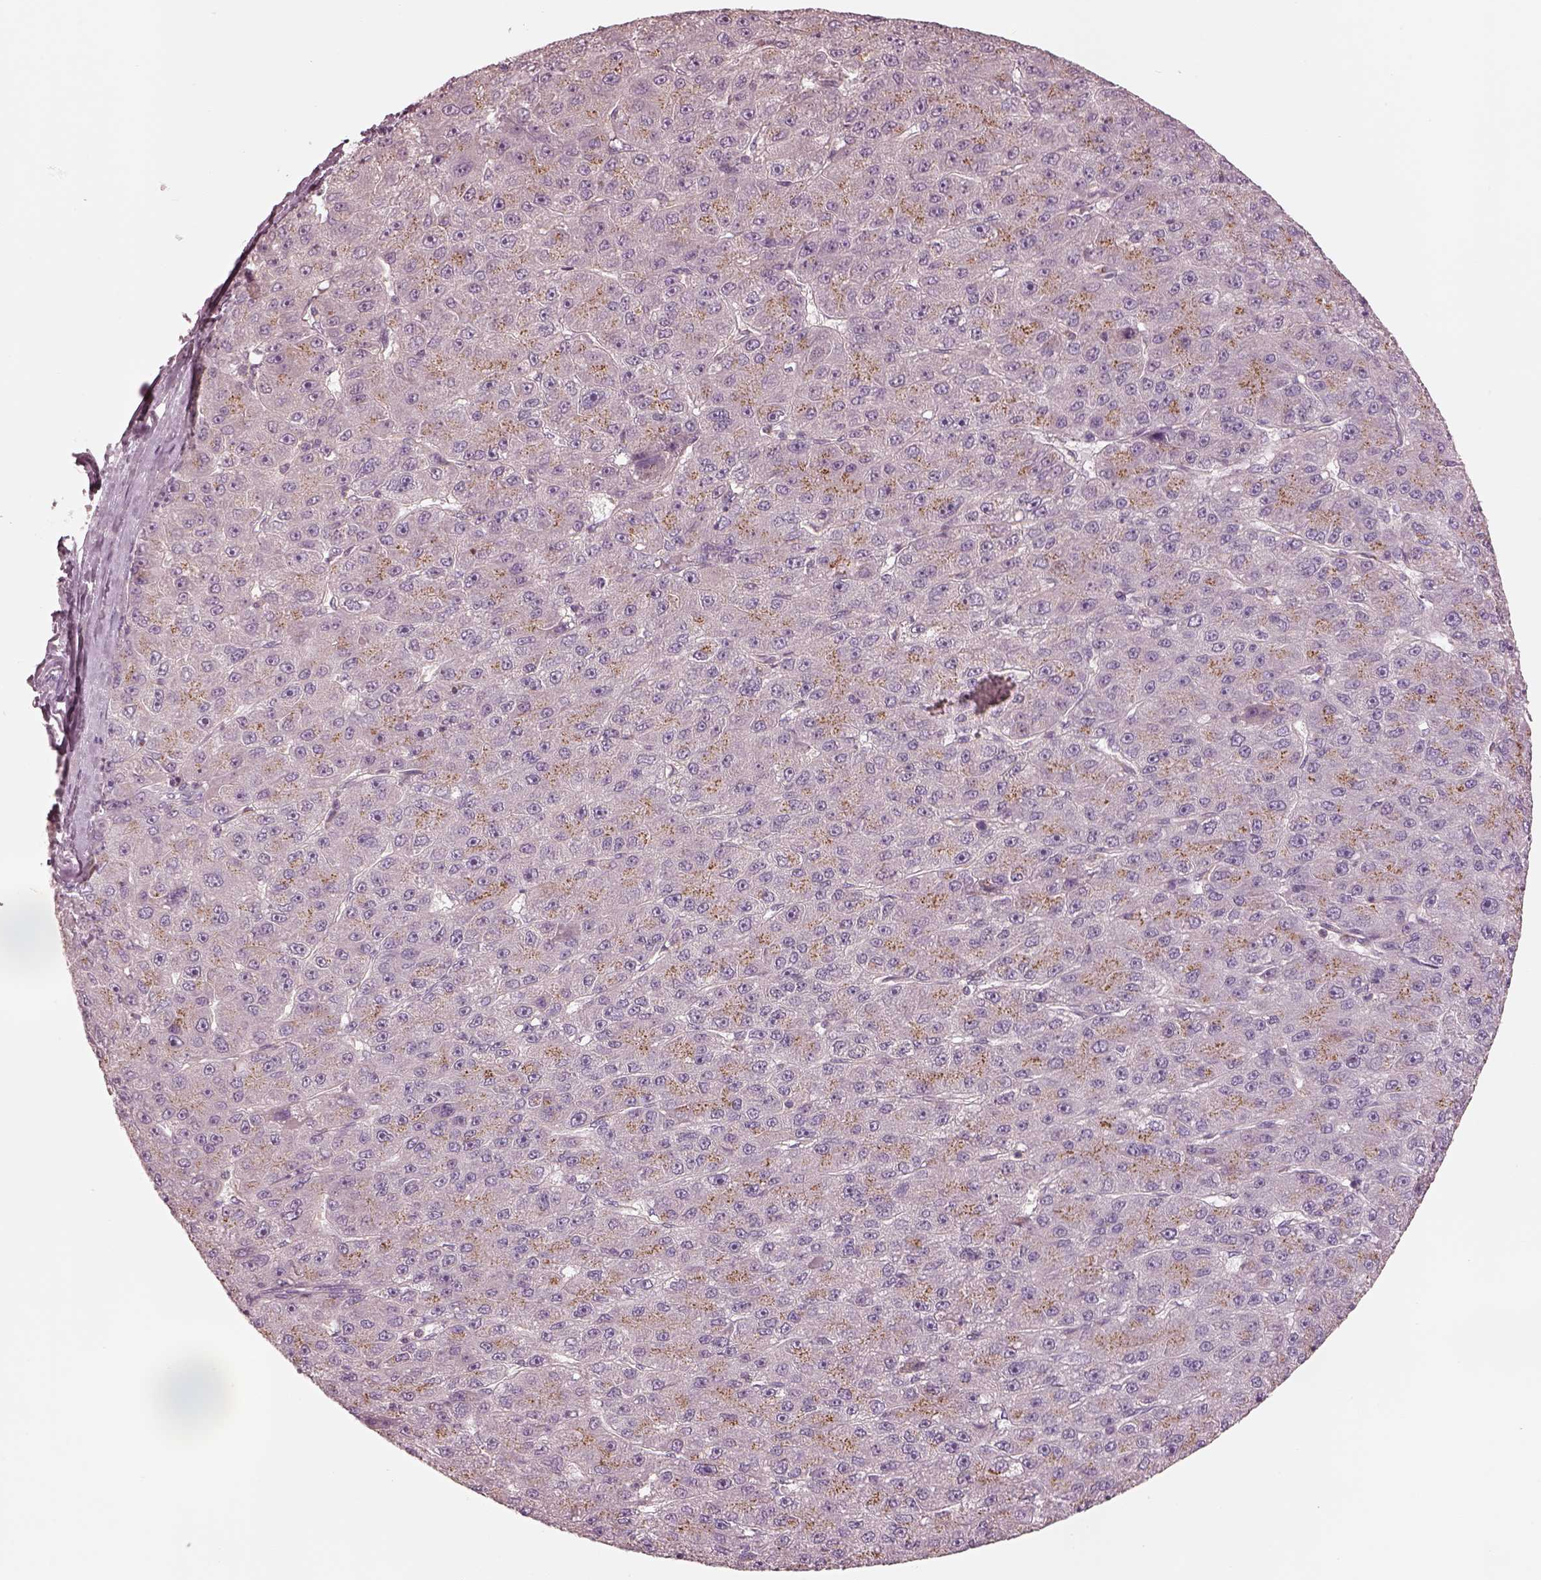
{"staining": {"intensity": "moderate", "quantity": ">75%", "location": "cytoplasmic/membranous"}, "tissue": "liver cancer", "cell_type": "Tumor cells", "image_type": "cancer", "snomed": [{"axis": "morphology", "description": "Carcinoma, Hepatocellular, NOS"}, {"axis": "topography", "description": "Liver"}], "caption": "The photomicrograph exhibits staining of hepatocellular carcinoma (liver), revealing moderate cytoplasmic/membranous protein staining (brown color) within tumor cells. (DAB = brown stain, brightfield microscopy at high magnification).", "gene": "SDCBP2", "patient": {"sex": "male", "age": 67}}